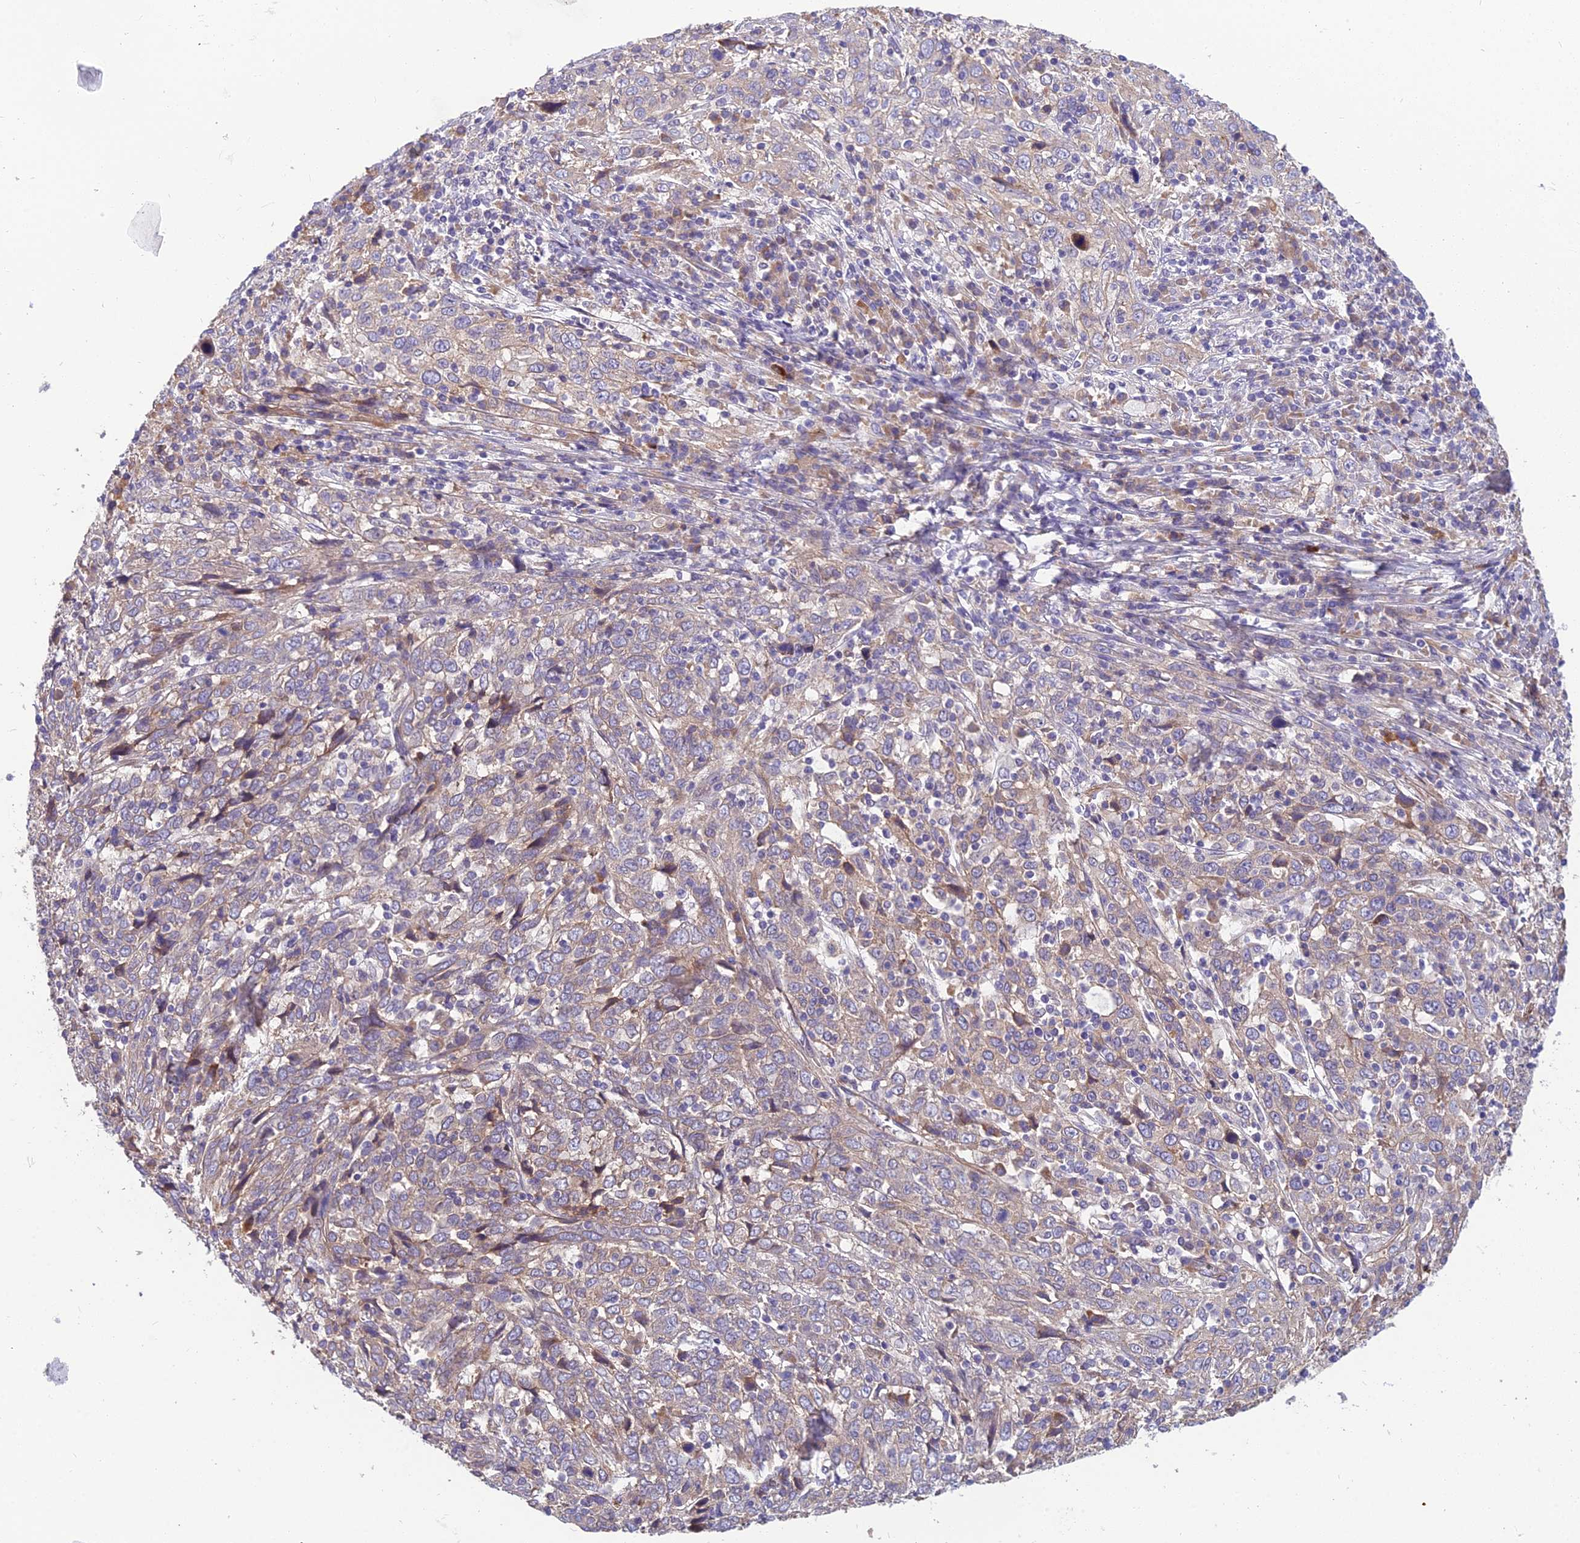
{"staining": {"intensity": "weak", "quantity": "<25%", "location": "cytoplasmic/membranous"}, "tissue": "cervical cancer", "cell_type": "Tumor cells", "image_type": "cancer", "snomed": [{"axis": "morphology", "description": "Squamous cell carcinoma, NOS"}, {"axis": "topography", "description": "Cervix"}], "caption": "Immunohistochemistry photomicrograph of cervical cancer (squamous cell carcinoma) stained for a protein (brown), which shows no staining in tumor cells.", "gene": "TSPAN15", "patient": {"sex": "female", "age": 46}}